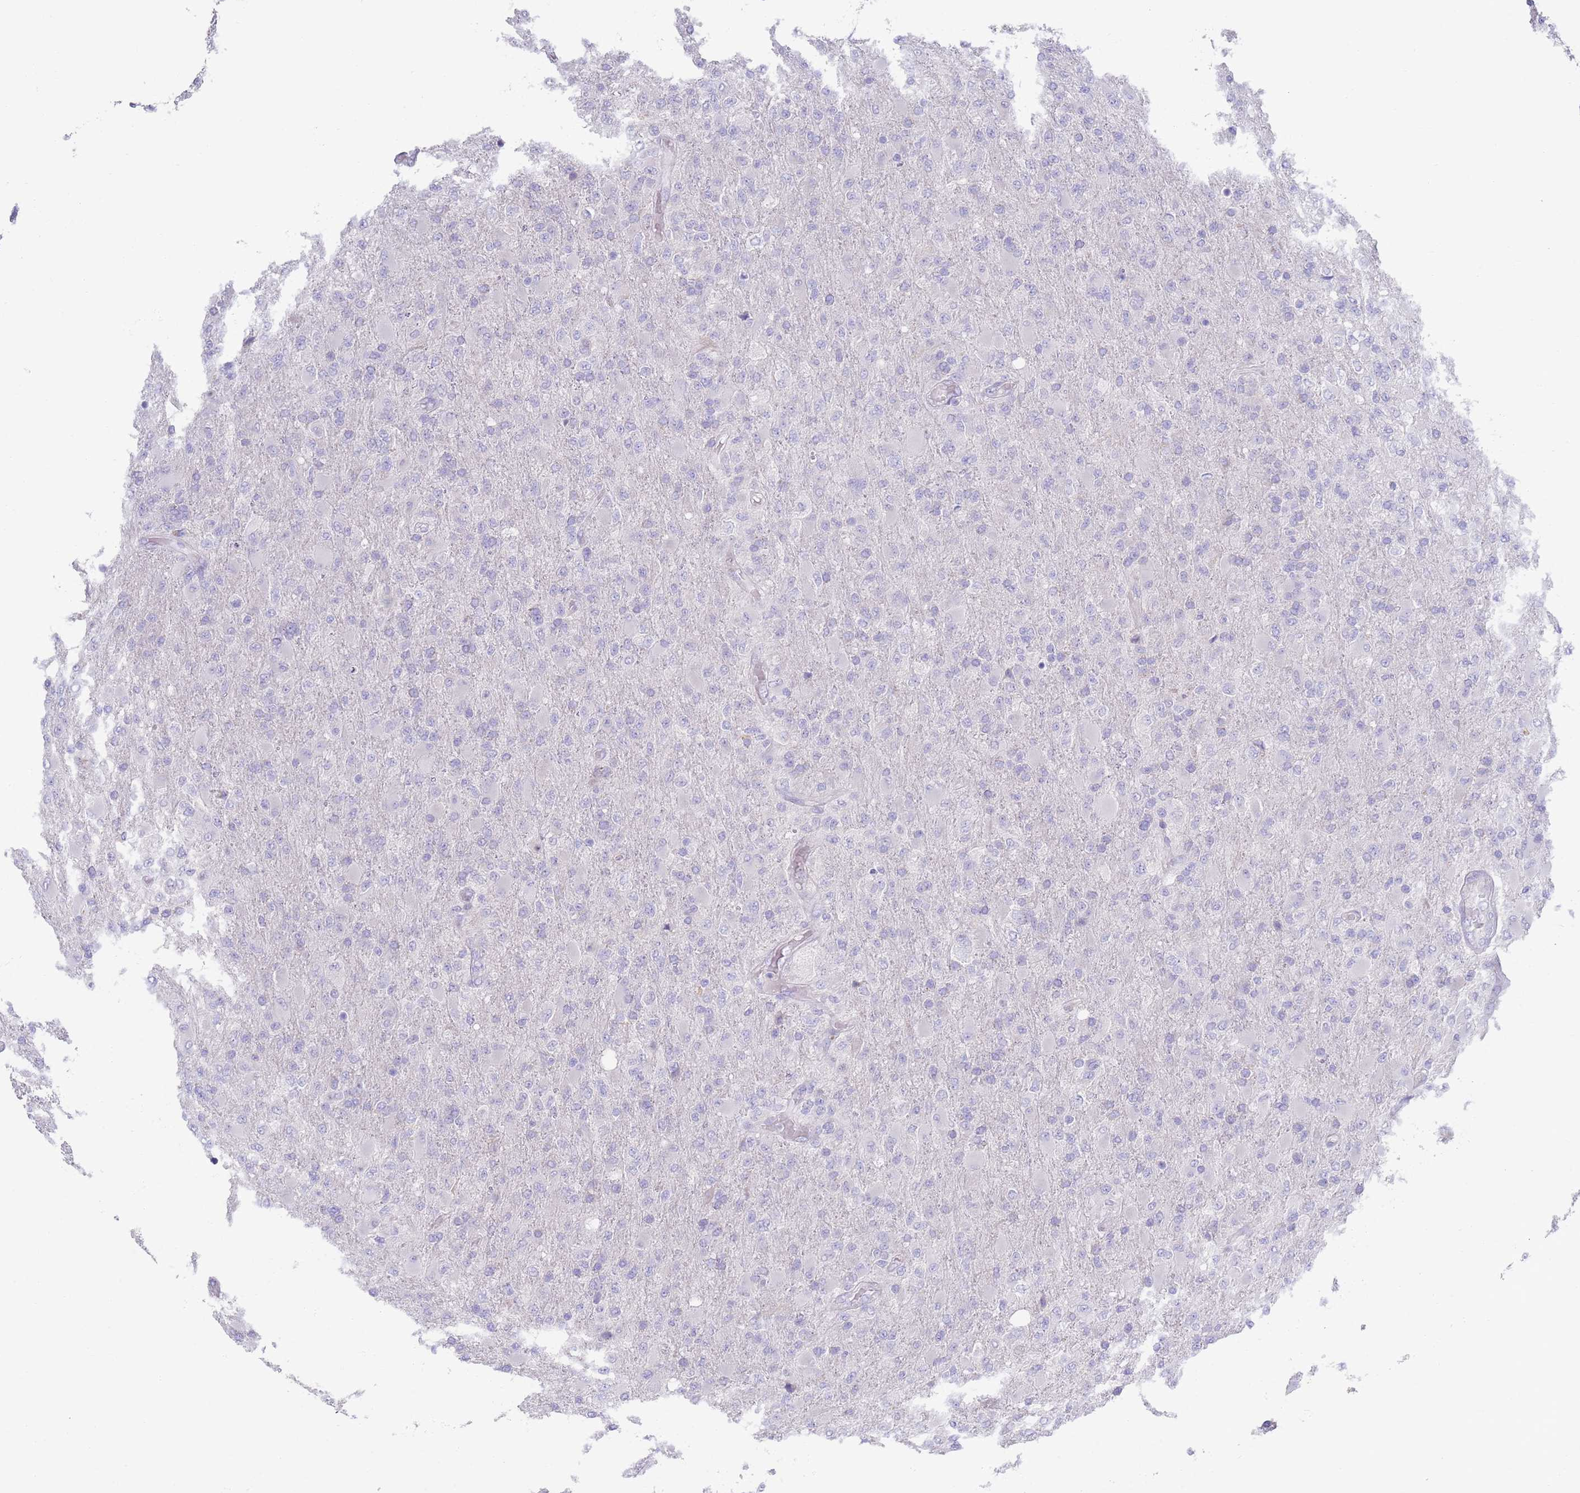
{"staining": {"intensity": "negative", "quantity": "none", "location": "none"}, "tissue": "glioma", "cell_type": "Tumor cells", "image_type": "cancer", "snomed": [{"axis": "morphology", "description": "Glioma, malignant, Low grade"}, {"axis": "topography", "description": "Brain"}], "caption": "This is an immunohistochemistry (IHC) photomicrograph of human glioma. There is no positivity in tumor cells.", "gene": "CCDC149", "patient": {"sex": "male", "age": 65}}